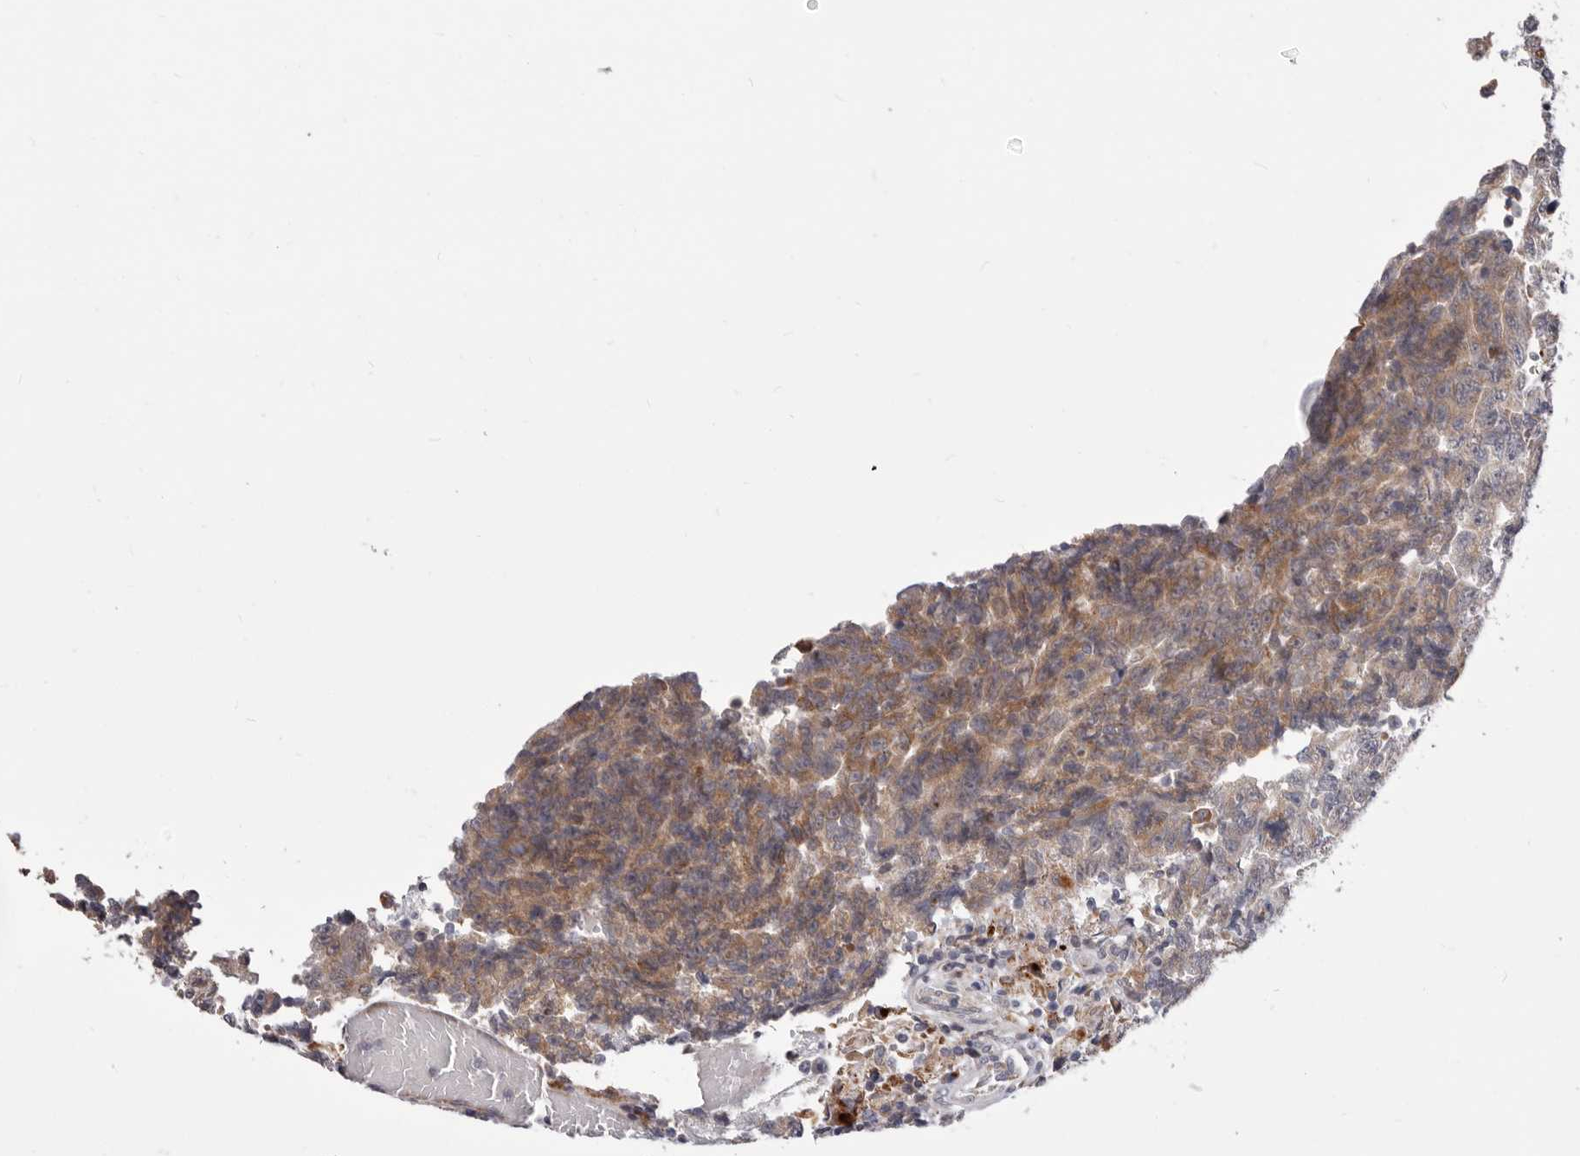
{"staining": {"intensity": "moderate", "quantity": "25%-75%", "location": "cytoplasmic/membranous"}, "tissue": "testis cancer", "cell_type": "Tumor cells", "image_type": "cancer", "snomed": [{"axis": "morphology", "description": "Carcinoma, Embryonal, NOS"}, {"axis": "topography", "description": "Testis"}], "caption": "This histopathology image demonstrates testis embryonal carcinoma stained with immunohistochemistry (IHC) to label a protein in brown. The cytoplasmic/membranous of tumor cells show moderate positivity for the protein. Nuclei are counter-stained blue.", "gene": "TOR3A", "patient": {"sex": "male", "age": 26}}